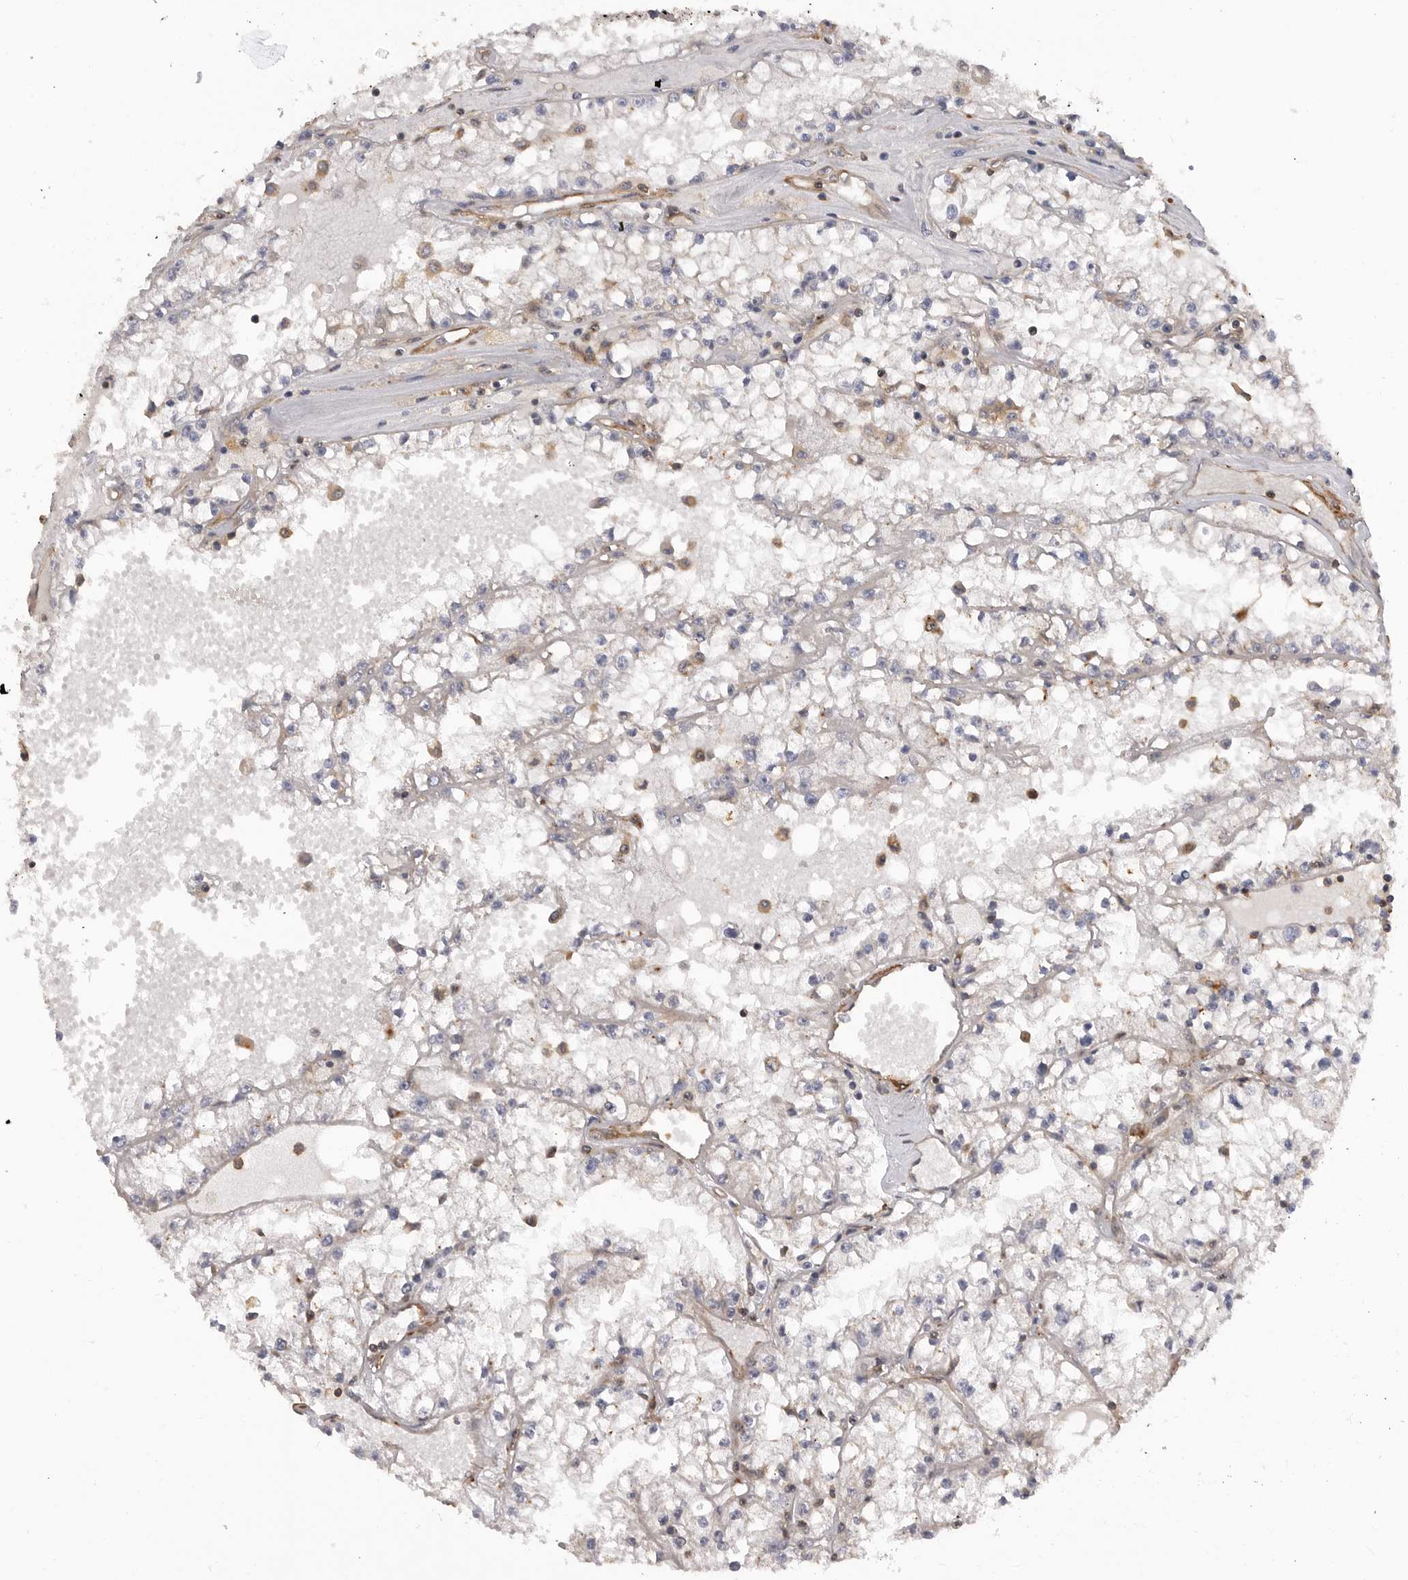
{"staining": {"intensity": "negative", "quantity": "none", "location": "none"}, "tissue": "renal cancer", "cell_type": "Tumor cells", "image_type": "cancer", "snomed": [{"axis": "morphology", "description": "Adenocarcinoma, NOS"}, {"axis": "topography", "description": "Kidney"}], "caption": "Immunohistochemistry of renal adenocarcinoma demonstrates no positivity in tumor cells.", "gene": "TRIM56", "patient": {"sex": "male", "age": 56}}